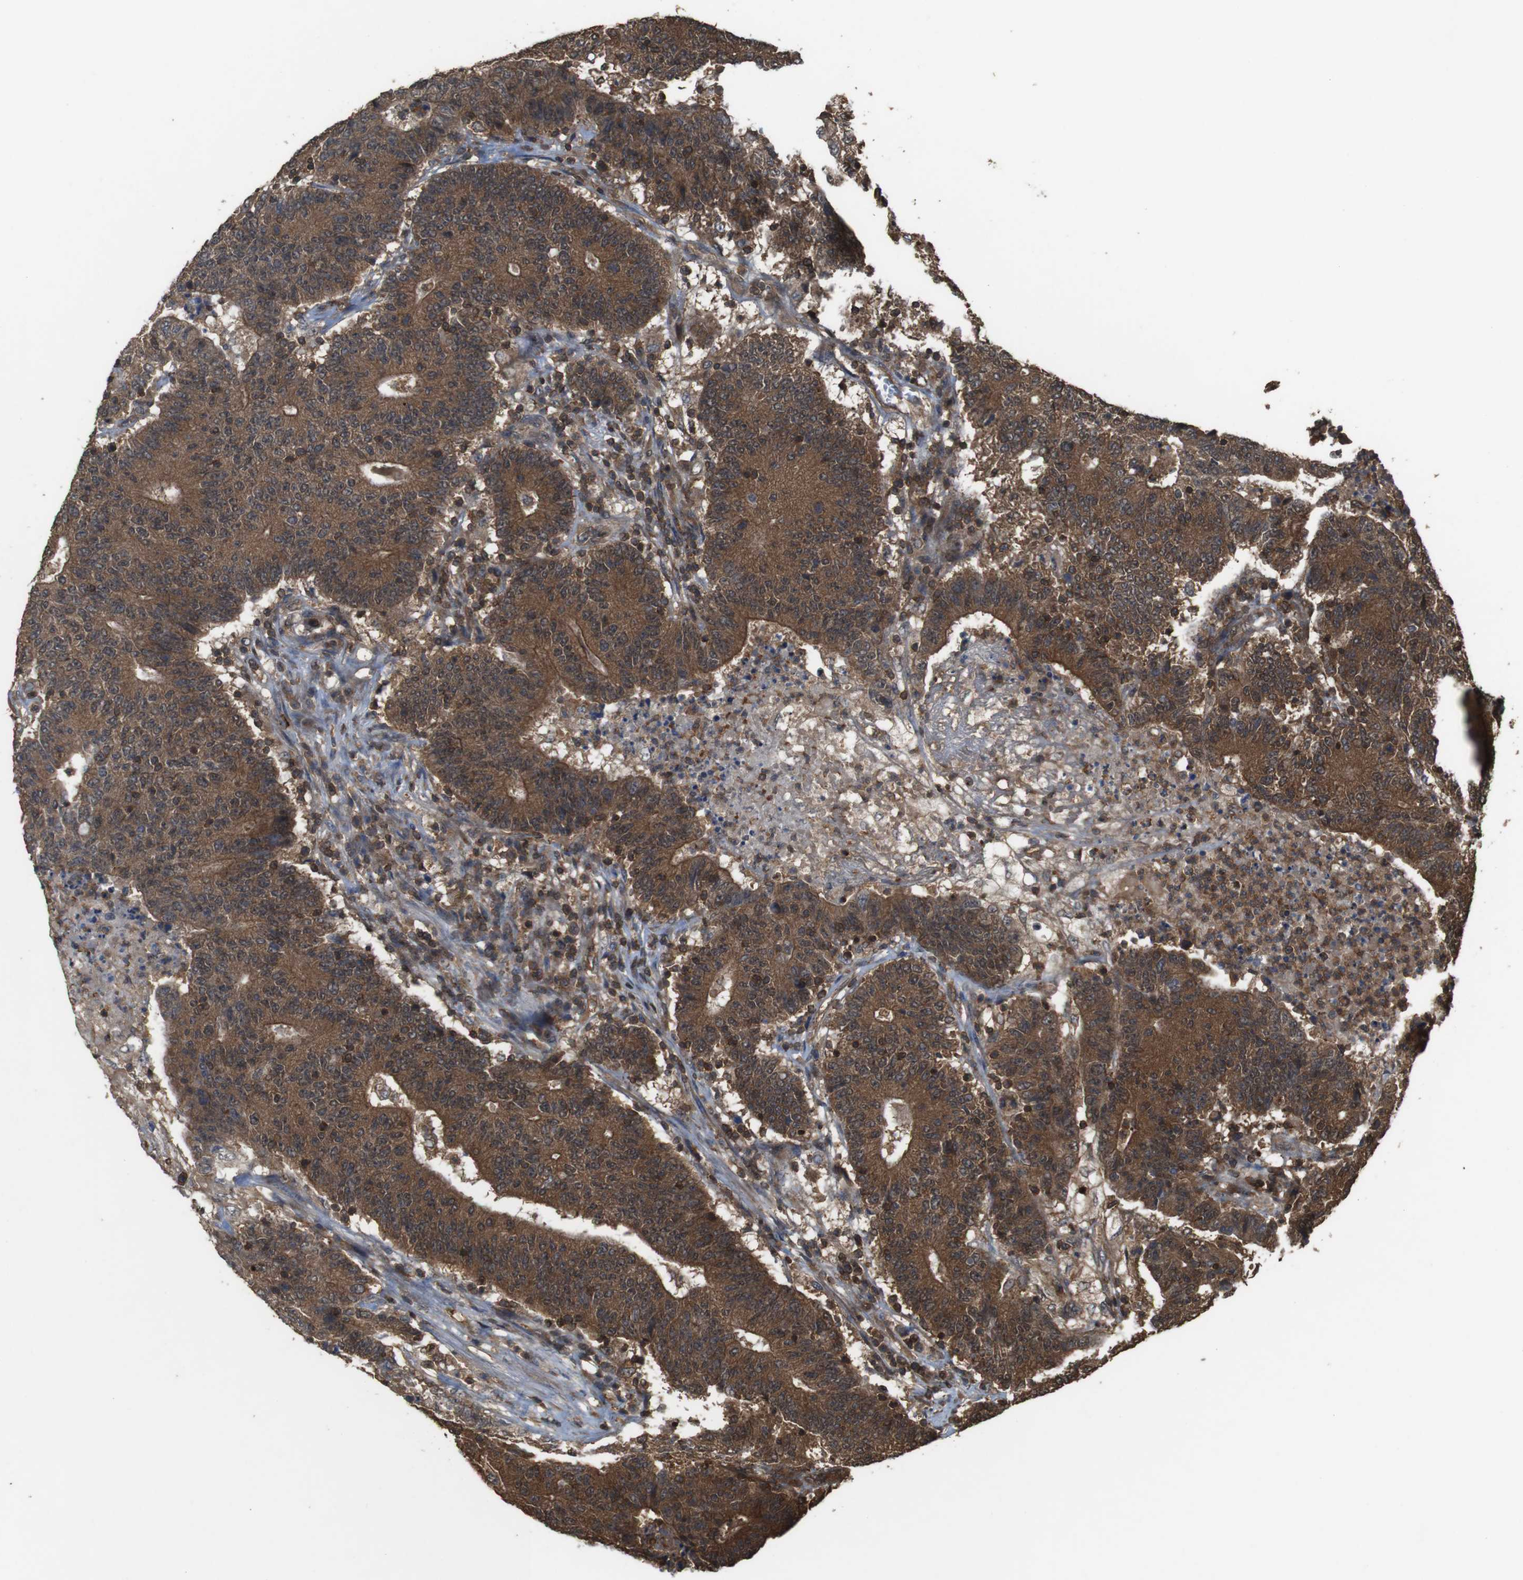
{"staining": {"intensity": "strong", "quantity": ">75%", "location": "cytoplasmic/membranous"}, "tissue": "colorectal cancer", "cell_type": "Tumor cells", "image_type": "cancer", "snomed": [{"axis": "morphology", "description": "Normal tissue, NOS"}, {"axis": "morphology", "description": "Adenocarcinoma, NOS"}, {"axis": "topography", "description": "Colon"}], "caption": "DAB (3,3'-diaminobenzidine) immunohistochemical staining of colorectal cancer (adenocarcinoma) displays strong cytoplasmic/membranous protein expression in about >75% of tumor cells.", "gene": "BAG4", "patient": {"sex": "female", "age": 75}}